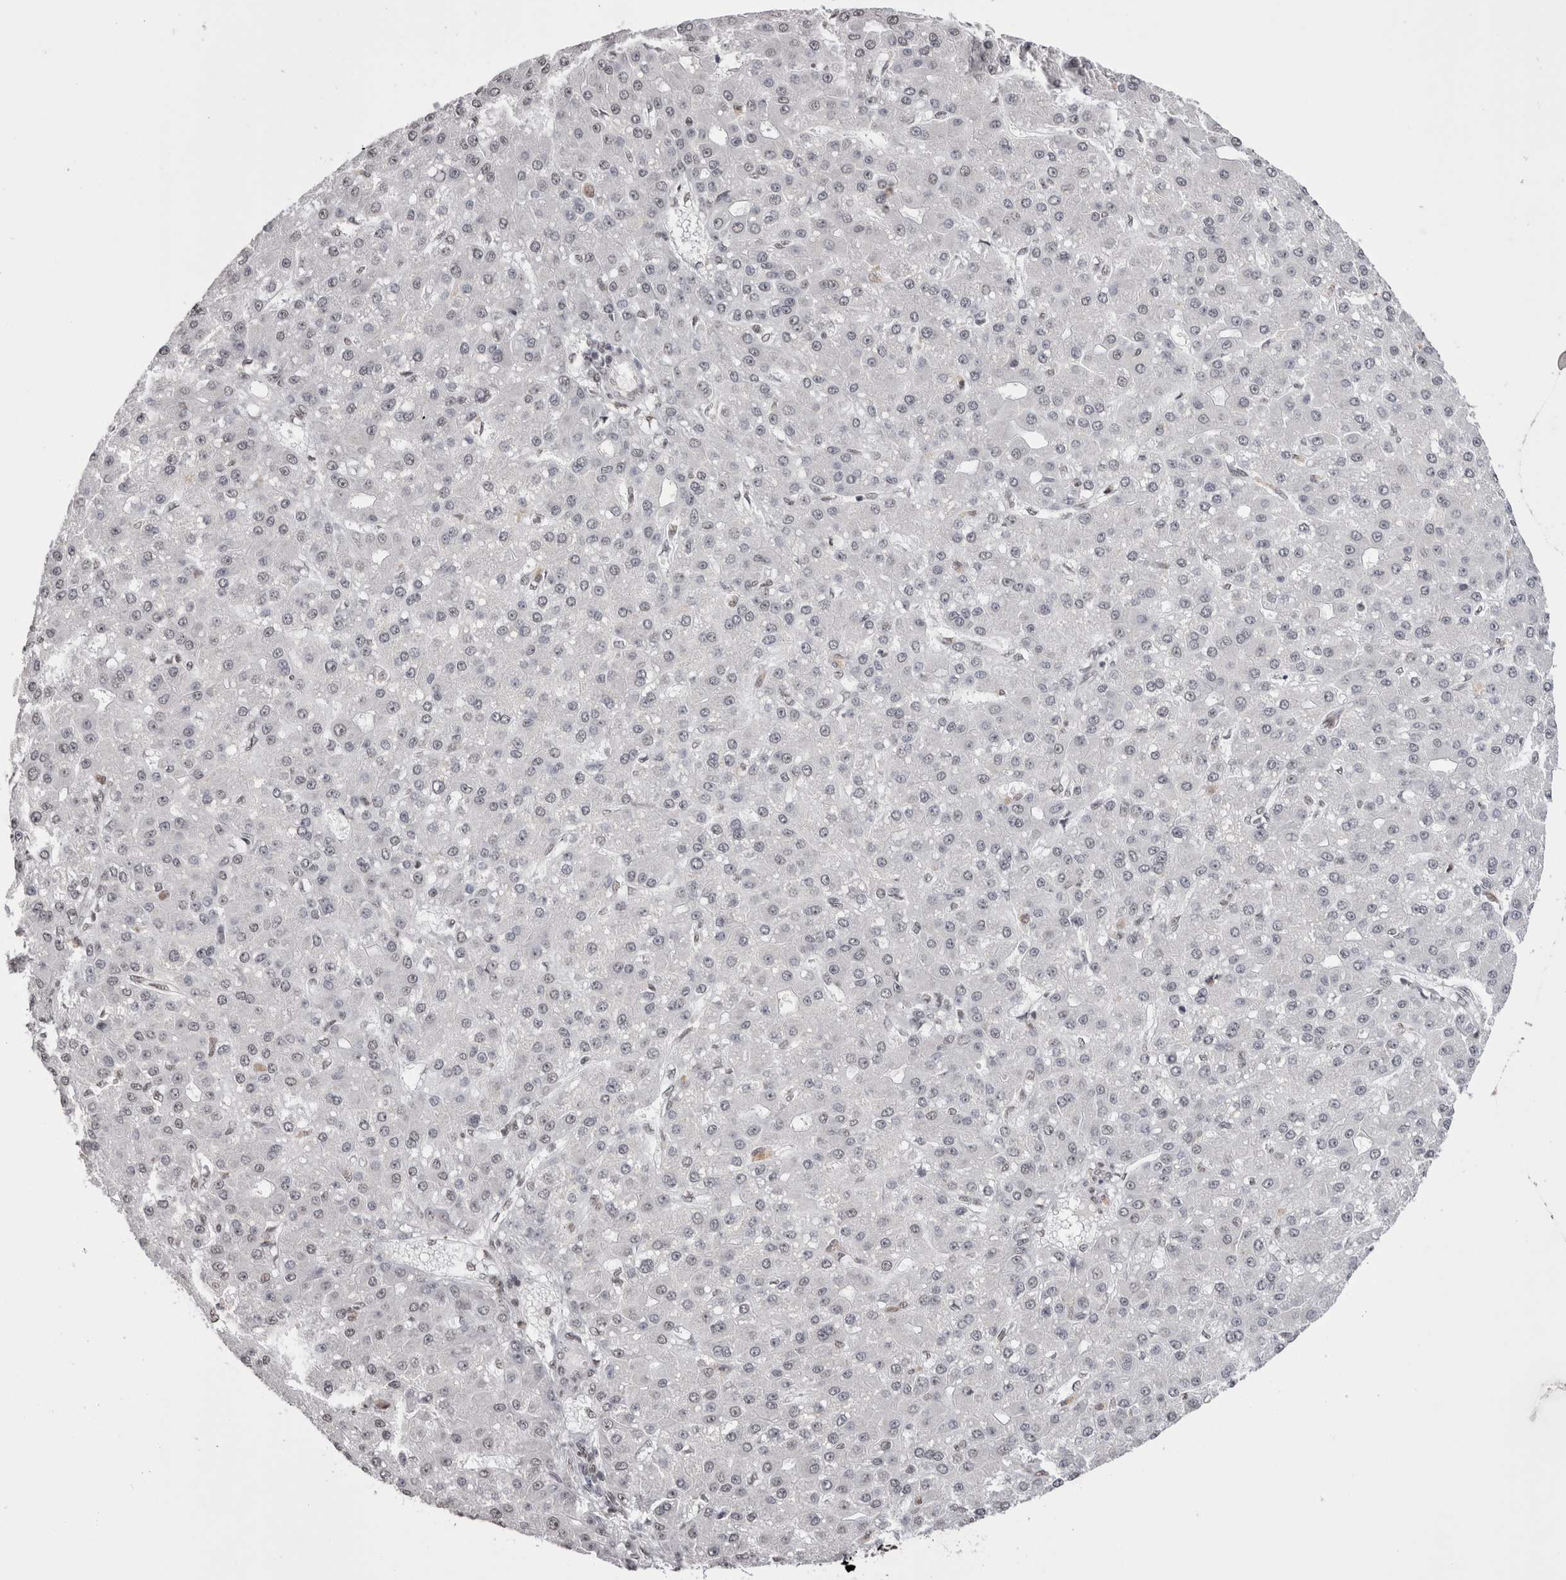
{"staining": {"intensity": "weak", "quantity": "<25%", "location": "nuclear"}, "tissue": "liver cancer", "cell_type": "Tumor cells", "image_type": "cancer", "snomed": [{"axis": "morphology", "description": "Carcinoma, Hepatocellular, NOS"}, {"axis": "topography", "description": "Liver"}], "caption": "A micrograph of hepatocellular carcinoma (liver) stained for a protein shows no brown staining in tumor cells.", "gene": "SMC1A", "patient": {"sex": "male", "age": 67}}